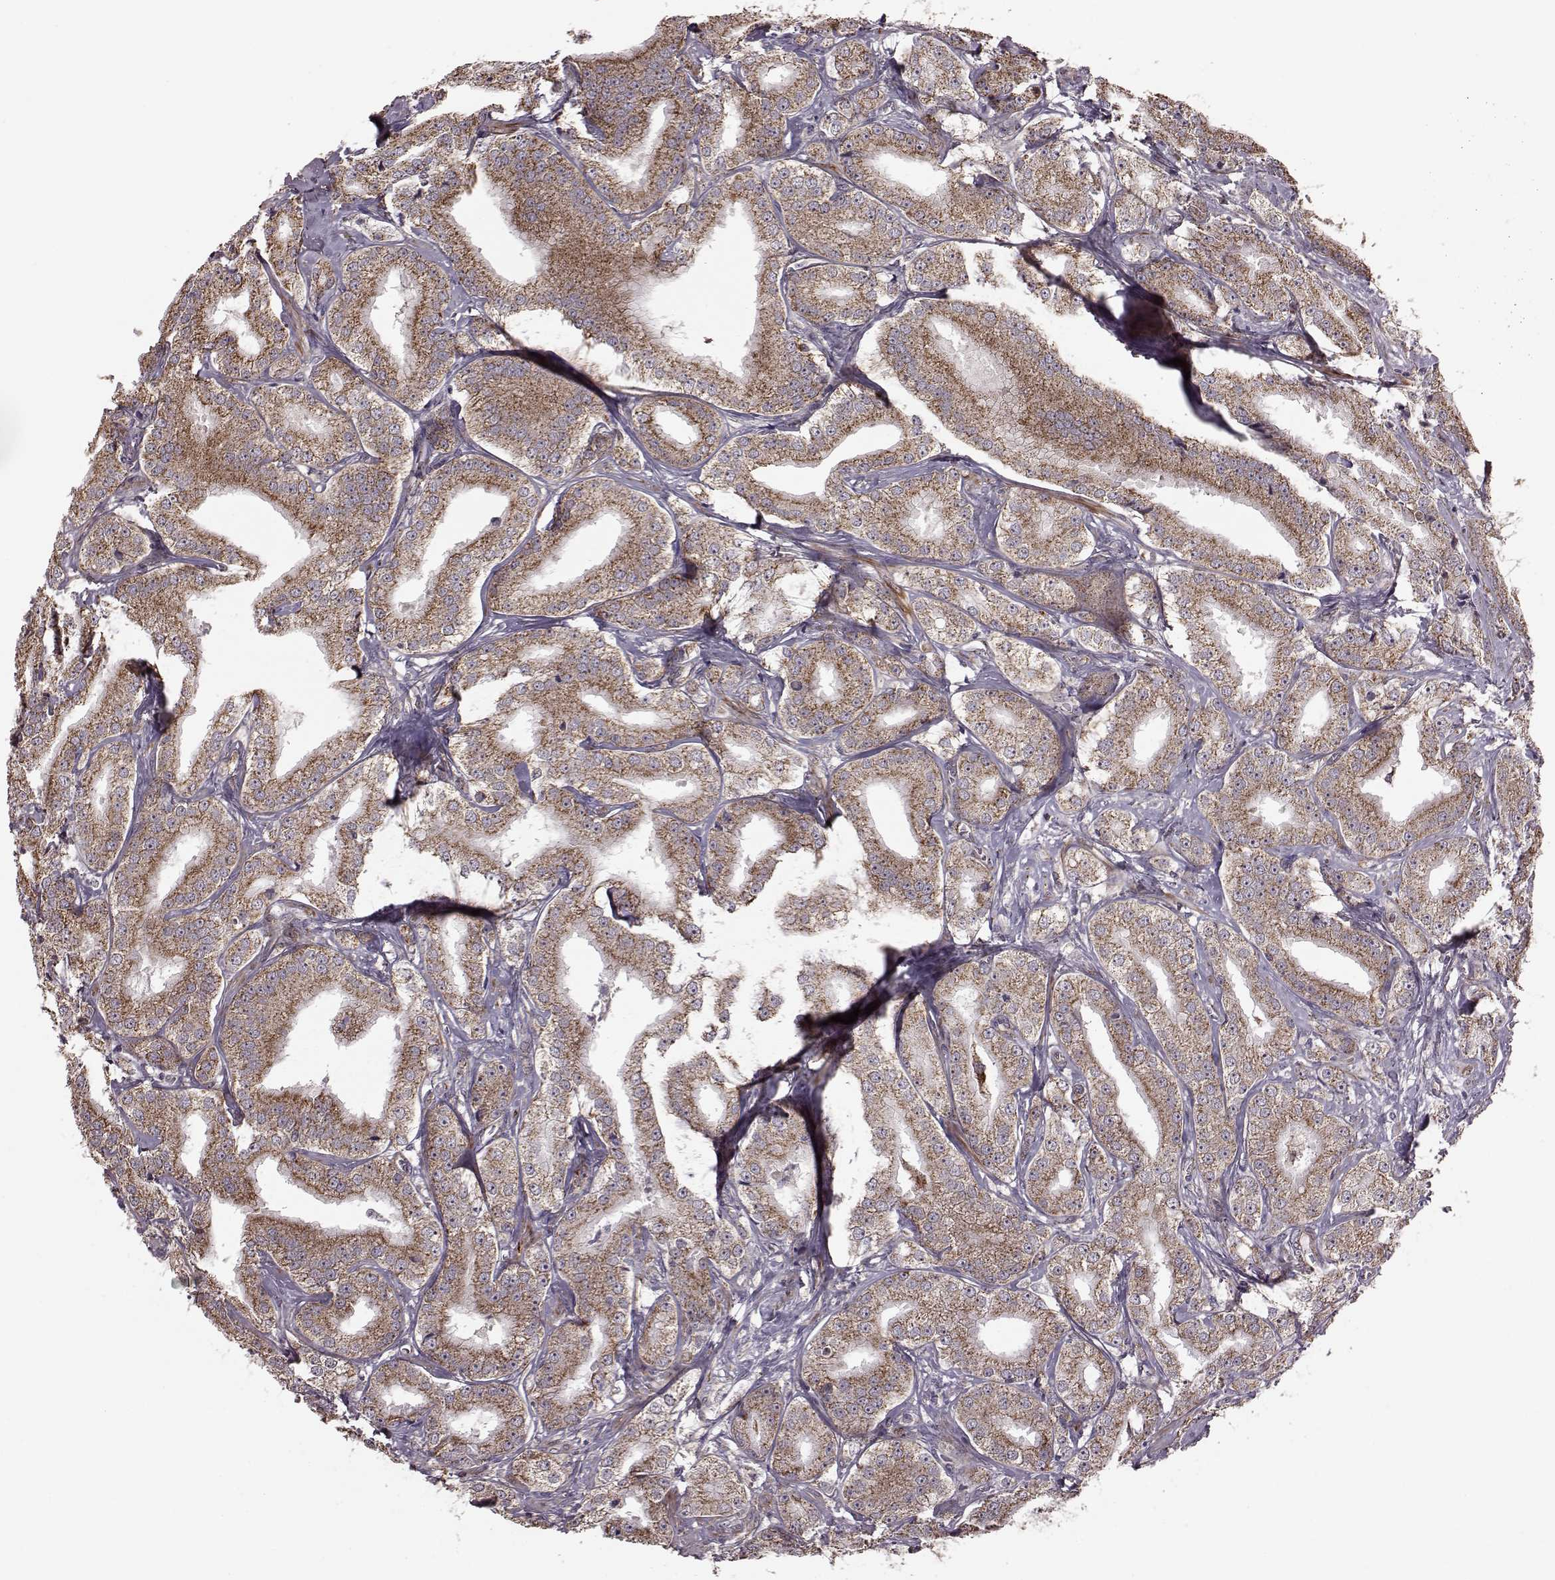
{"staining": {"intensity": "moderate", "quantity": ">75%", "location": "cytoplasmic/membranous"}, "tissue": "prostate cancer", "cell_type": "Tumor cells", "image_type": "cancer", "snomed": [{"axis": "morphology", "description": "Adenocarcinoma, High grade"}, {"axis": "topography", "description": "Prostate"}], "caption": "This is a photomicrograph of immunohistochemistry staining of prostate high-grade adenocarcinoma, which shows moderate expression in the cytoplasmic/membranous of tumor cells.", "gene": "PUDP", "patient": {"sex": "male", "age": 64}}